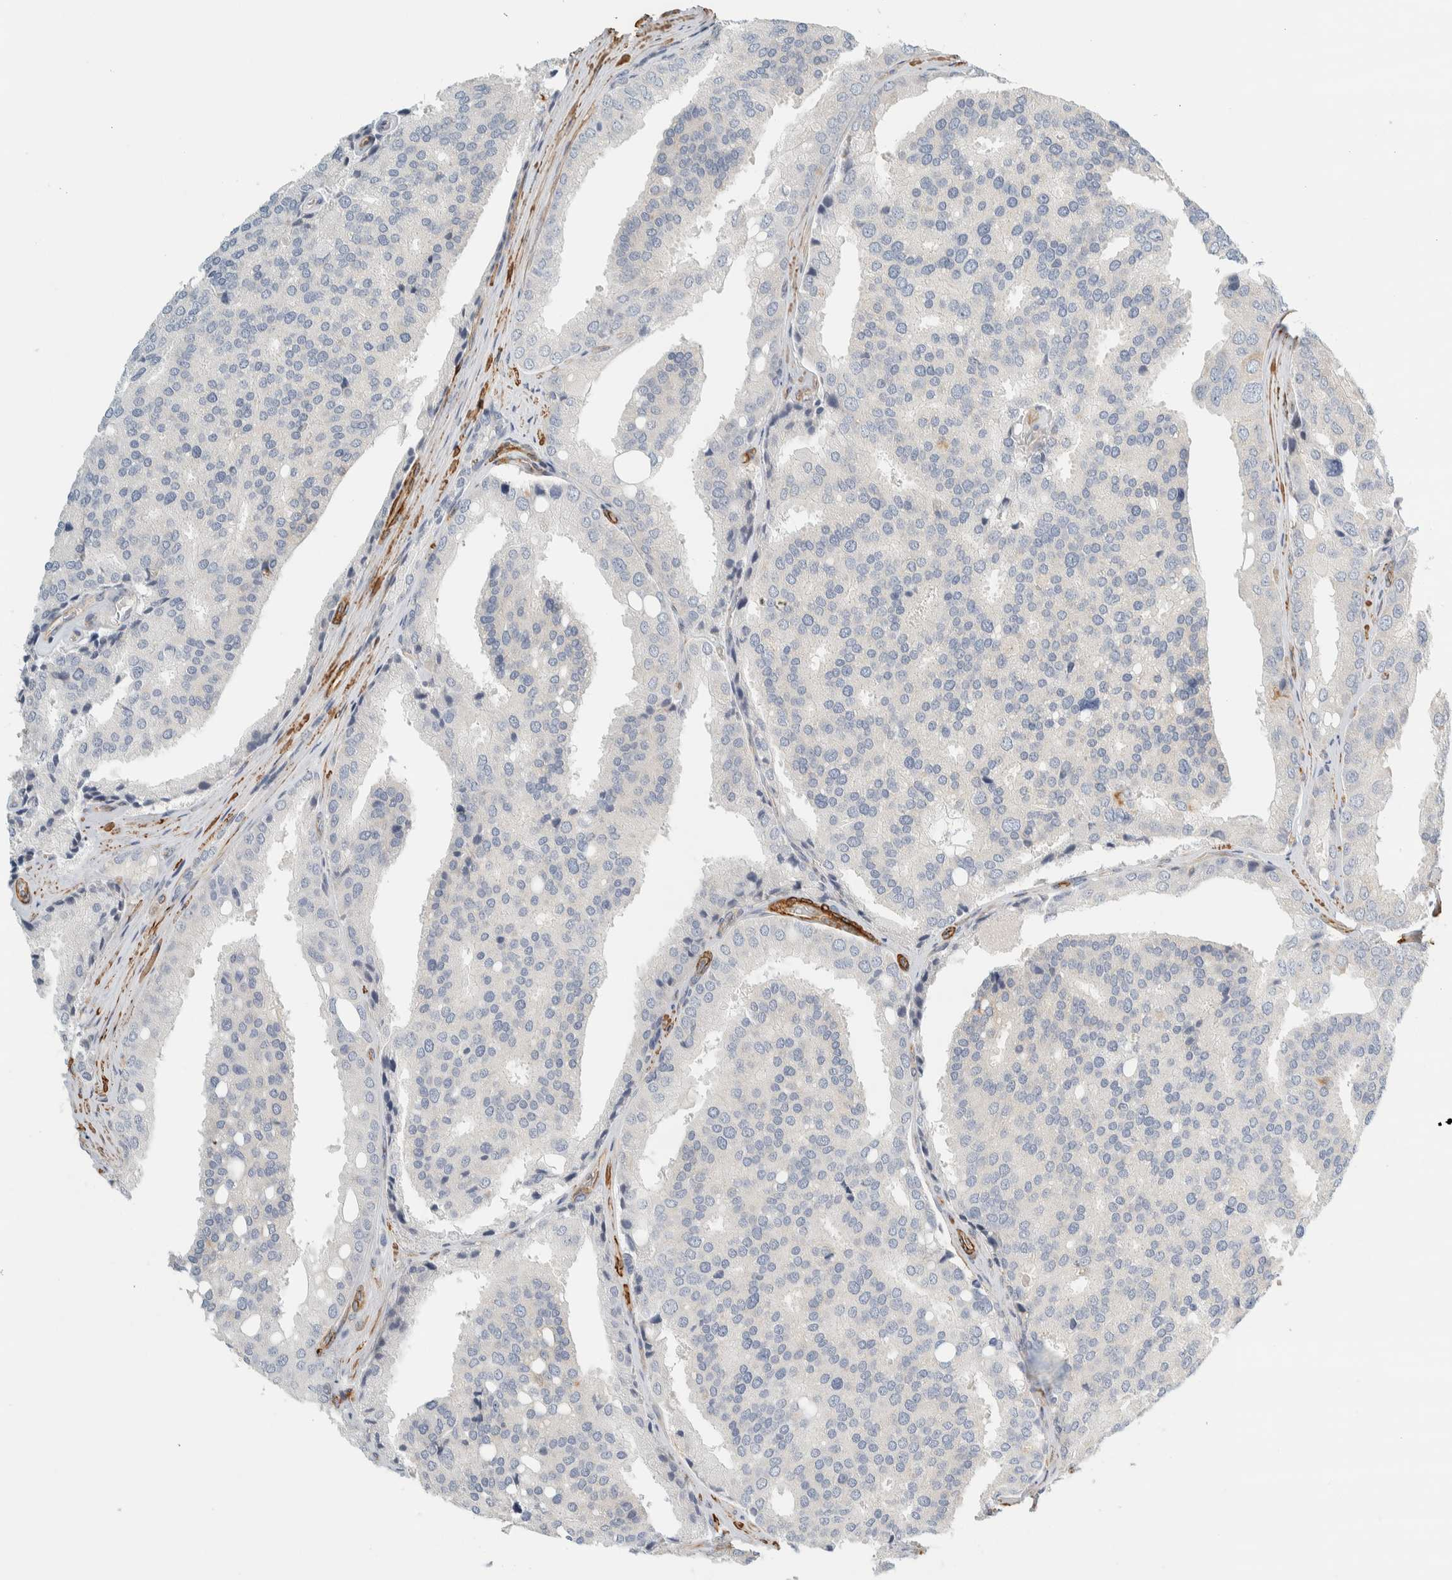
{"staining": {"intensity": "negative", "quantity": "none", "location": "none"}, "tissue": "prostate cancer", "cell_type": "Tumor cells", "image_type": "cancer", "snomed": [{"axis": "morphology", "description": "Adenocarcinoma, High grade"}, {"axis": "topography", "description": "Prostate"}], "caption": "IHC histopathology image of neoplastic tissue: human prostate high-grade adenocarcinoma stained with DAB displays no significant protein staining in tumor cells.", "gene": "CDR2", "patient": {"sex": "male", "age": 50}}